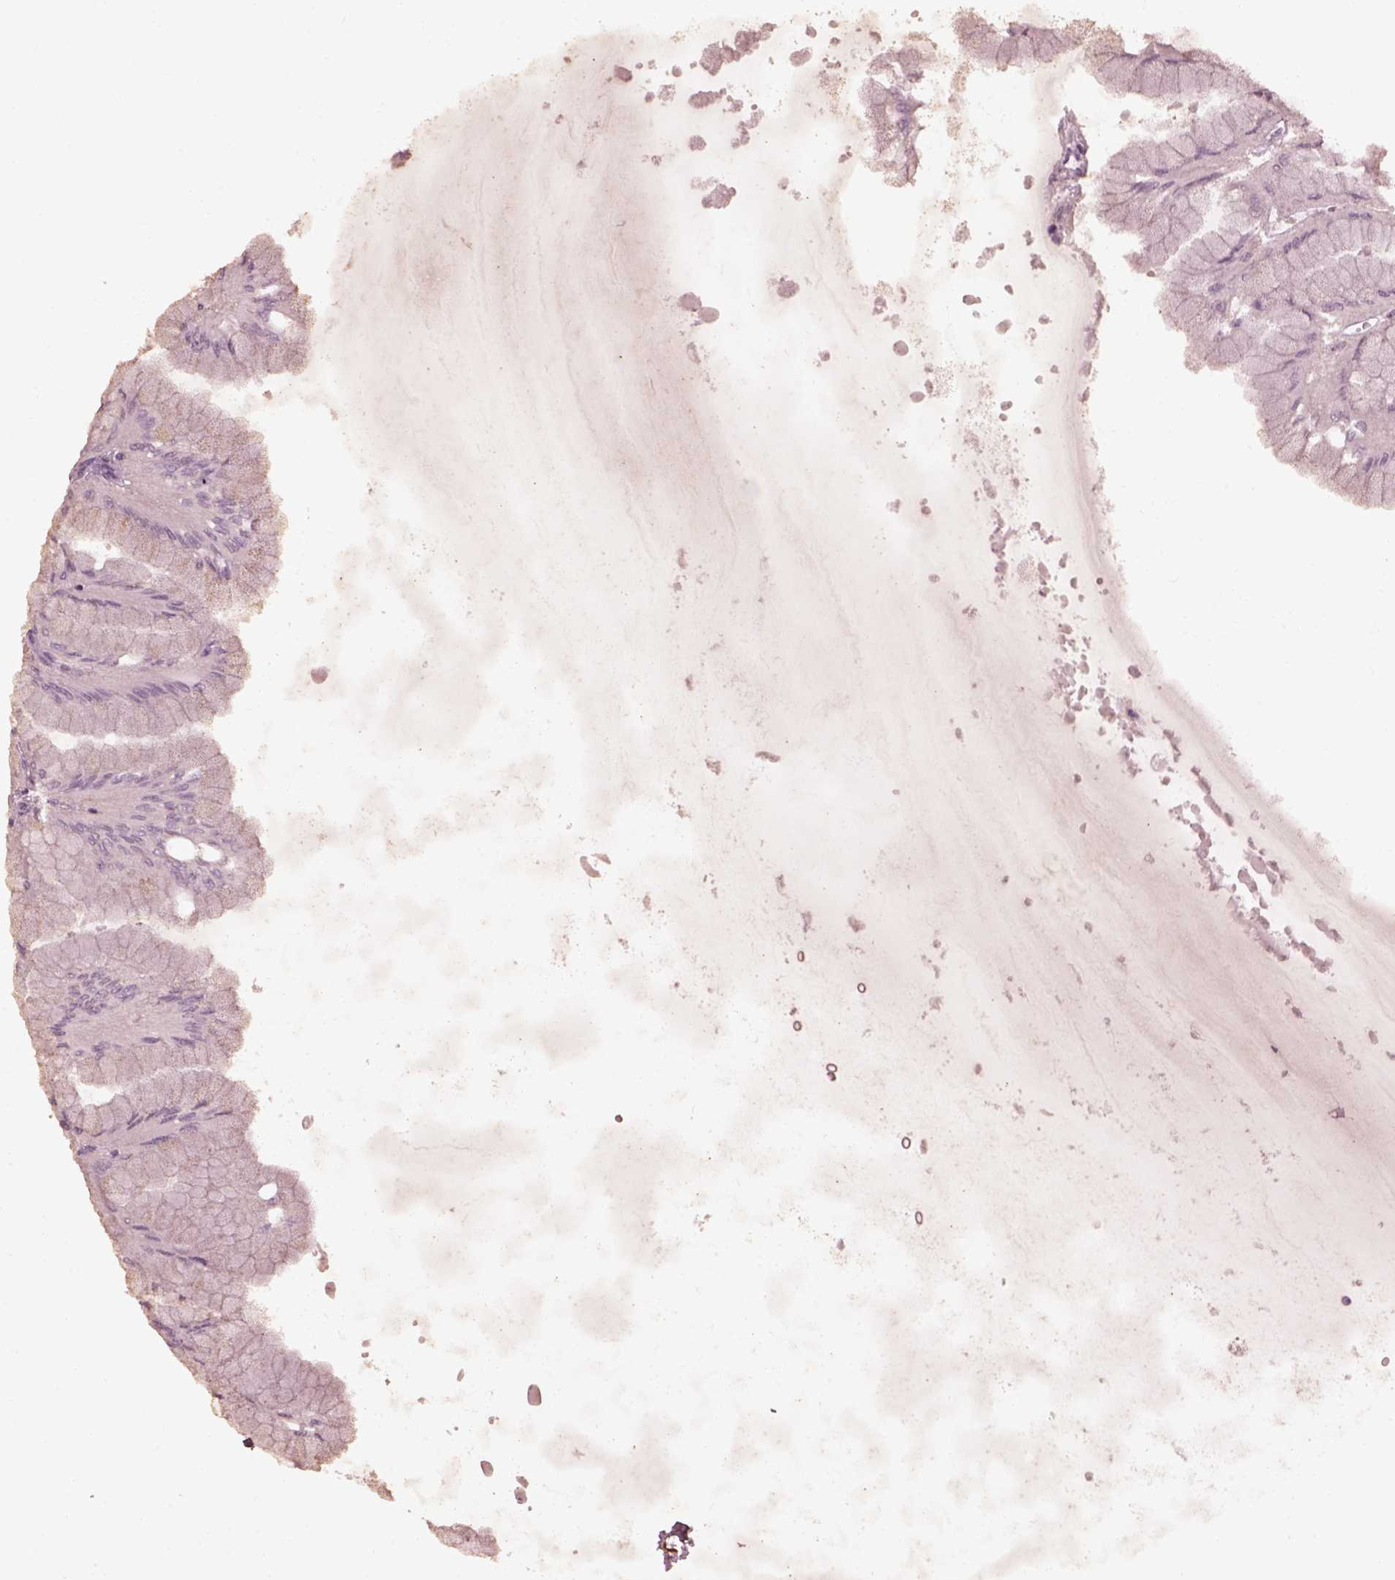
{"staining": {"intensity": "negative", "quantity": "none", "location": "none"}, "tissue": "stomach", "cell_type": "Glandular cells", "image_type": "normal", "snomed": [{"axis": "morphology", "description": "Normal tissue, NOS"}, {"axis": "topography", "description": "Stomach, upper"}], "caption": "Image shows no protein expression in glandular cells of unremarkable stomach.", "gene": "EFEMP1", "patient": {"sex": "male", "age": 60}}